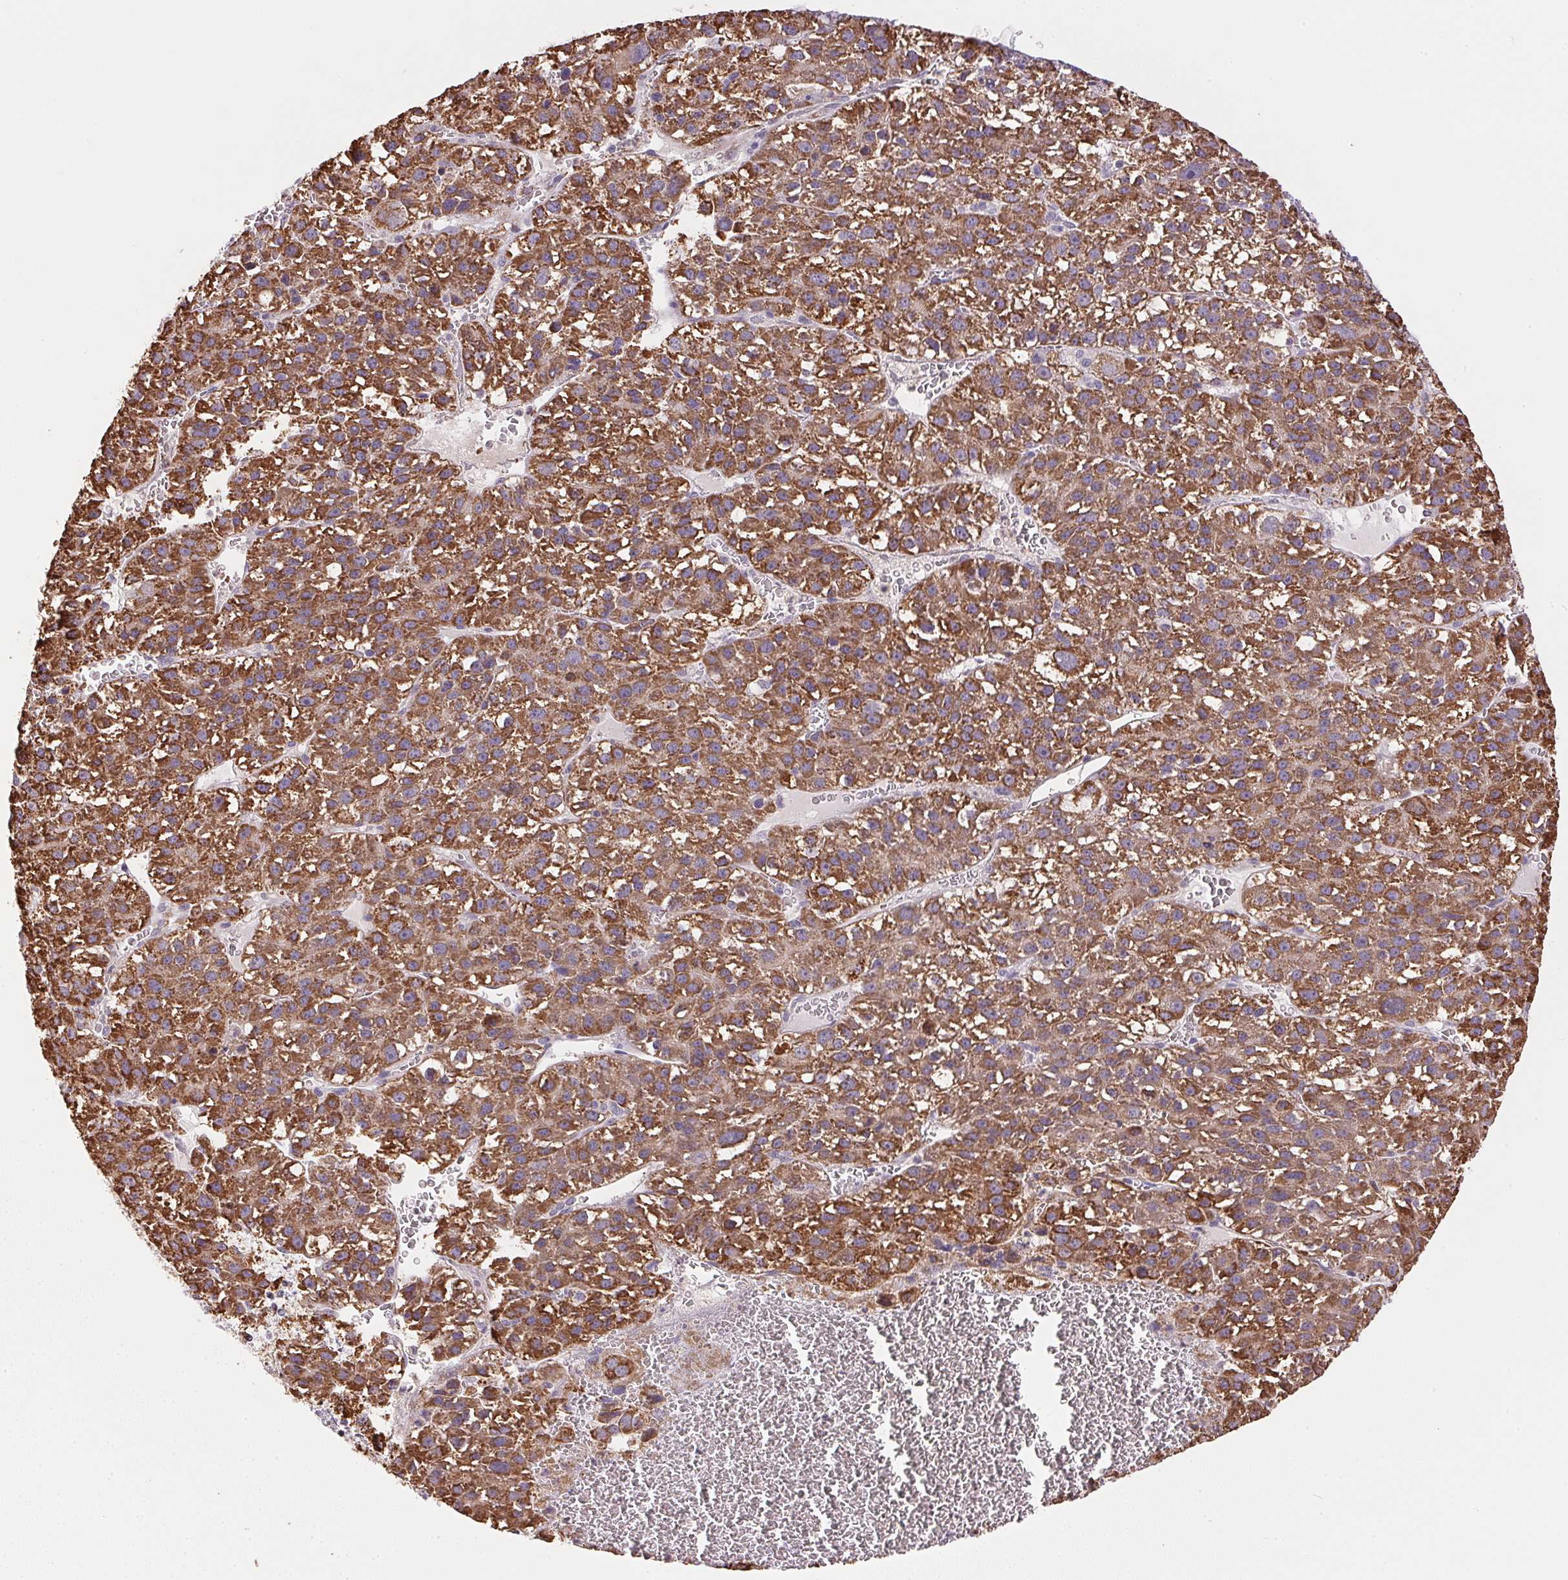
{"staining": {"intensity": "strong", "quantity": ">75%", "location": "cytoplasmic/membranous"}, "tissue": "liver cancer", "cell_type": "Tumor cells", "image_type": "cancer", "snomed": [{"axis": "morphology", "description": "Carcinoma, Hepatocellular, NOS"}, {"axis": "topography", "description": "Liver"}], "caption": "IHC histopathology image of neoplastic tissue: human liver cancer (hepatocellular carcinoma) stained using immunohistochemistry reveals high levels of strong protein expression localized specifically in the cytoplasmic/membranous of tumor cells, appearing as a cytoplasmic/membranous brown color.", "gene": "SC5D", "patient": {"sex": "female", "age": 70}}